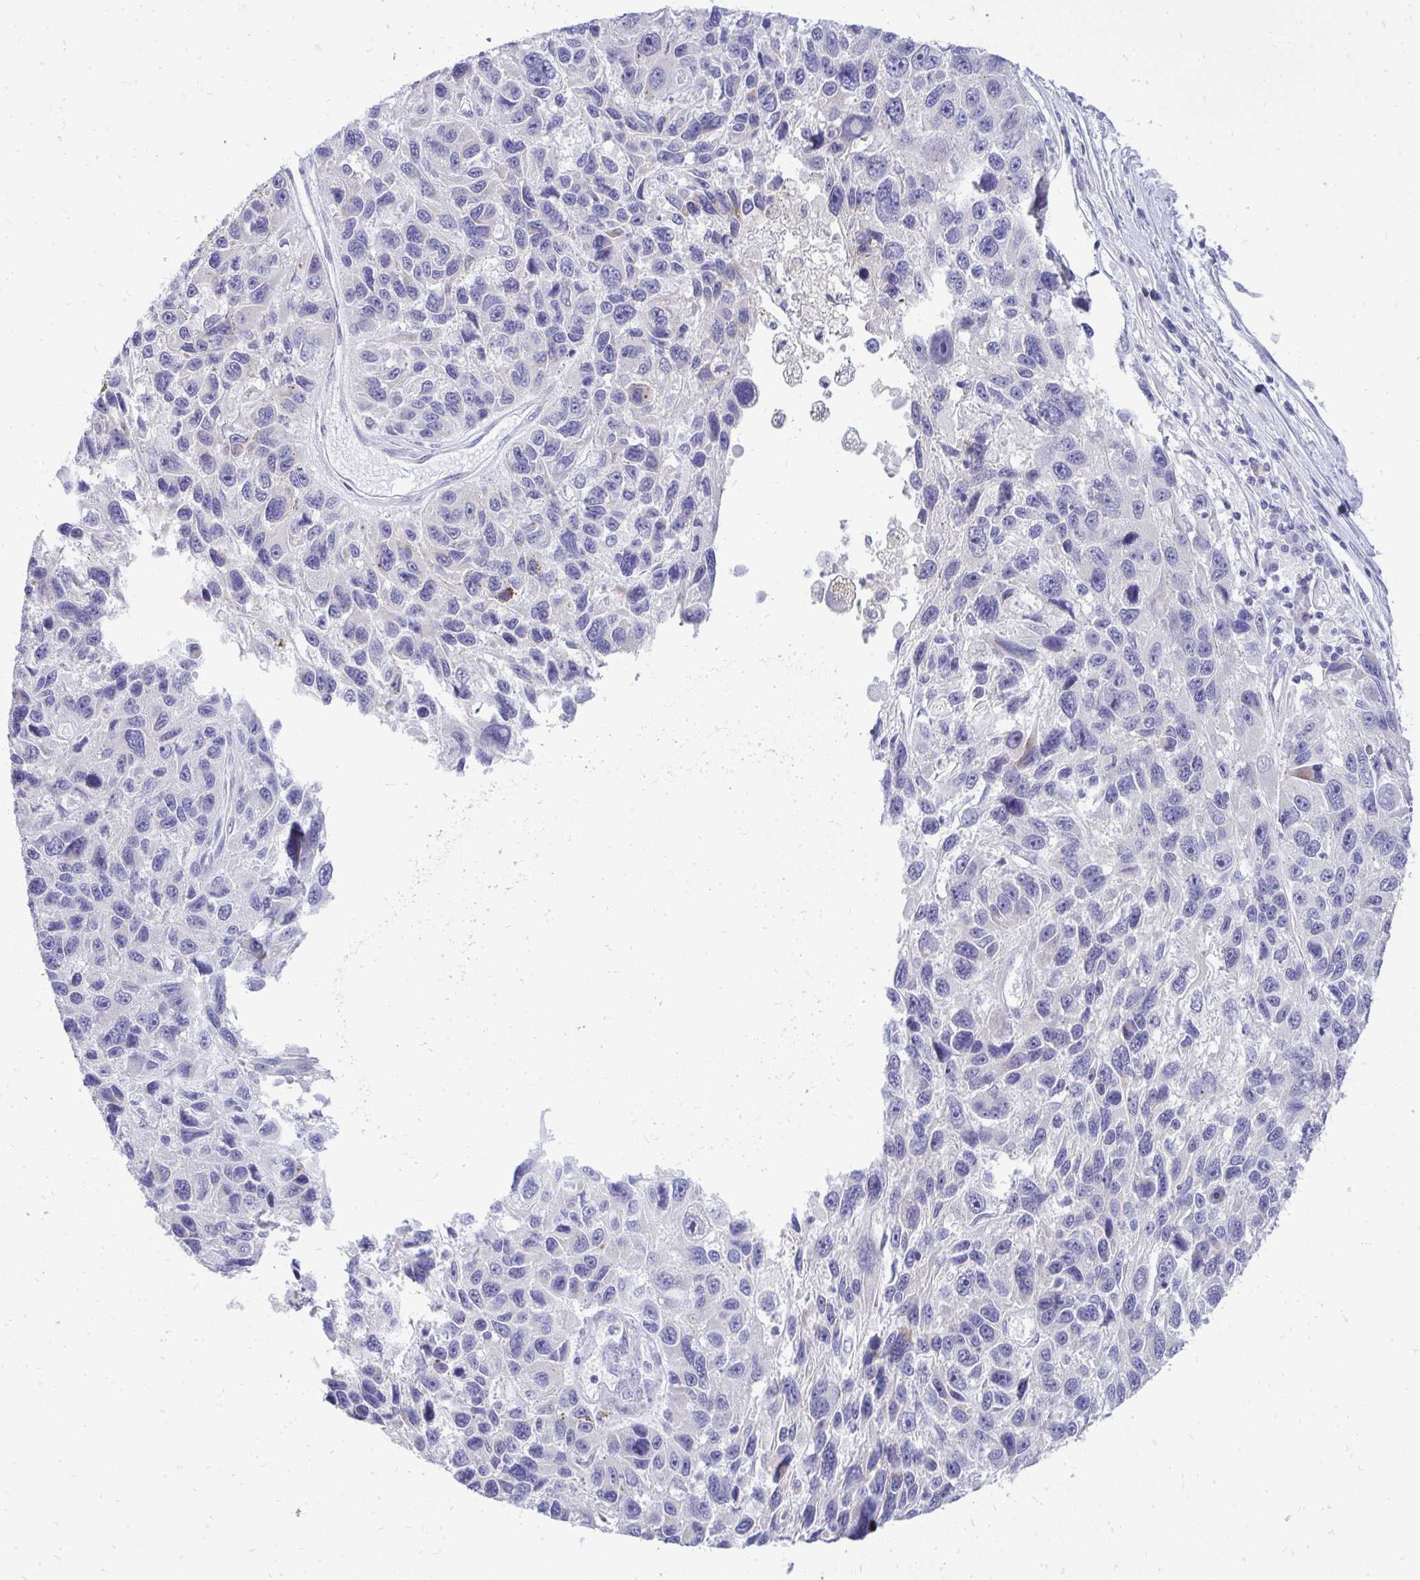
{"staining": {"intensity": "weak", "quantity": "<25%", "location": "nuclear"}, "tissue": "melanoma", "cell_type": "Tumor cells", "image_type": "cancer", "snomed": [{"axis": "morphology", "description": "Malignant melanoma, NOS"}, {"axis": "topography", "description": "Skin"}], "caption": "Tumor cells are negative for protein expression in human malignant melanoma. Brightfield microscopy of immunohistochemistry stained with DAB (3,3'-diaminobenzidine) (brown) and hematoxylin (blue), captured at high magnification.", "gene": "OR8D1", "patient": {"sex": "male", "age": 53}}